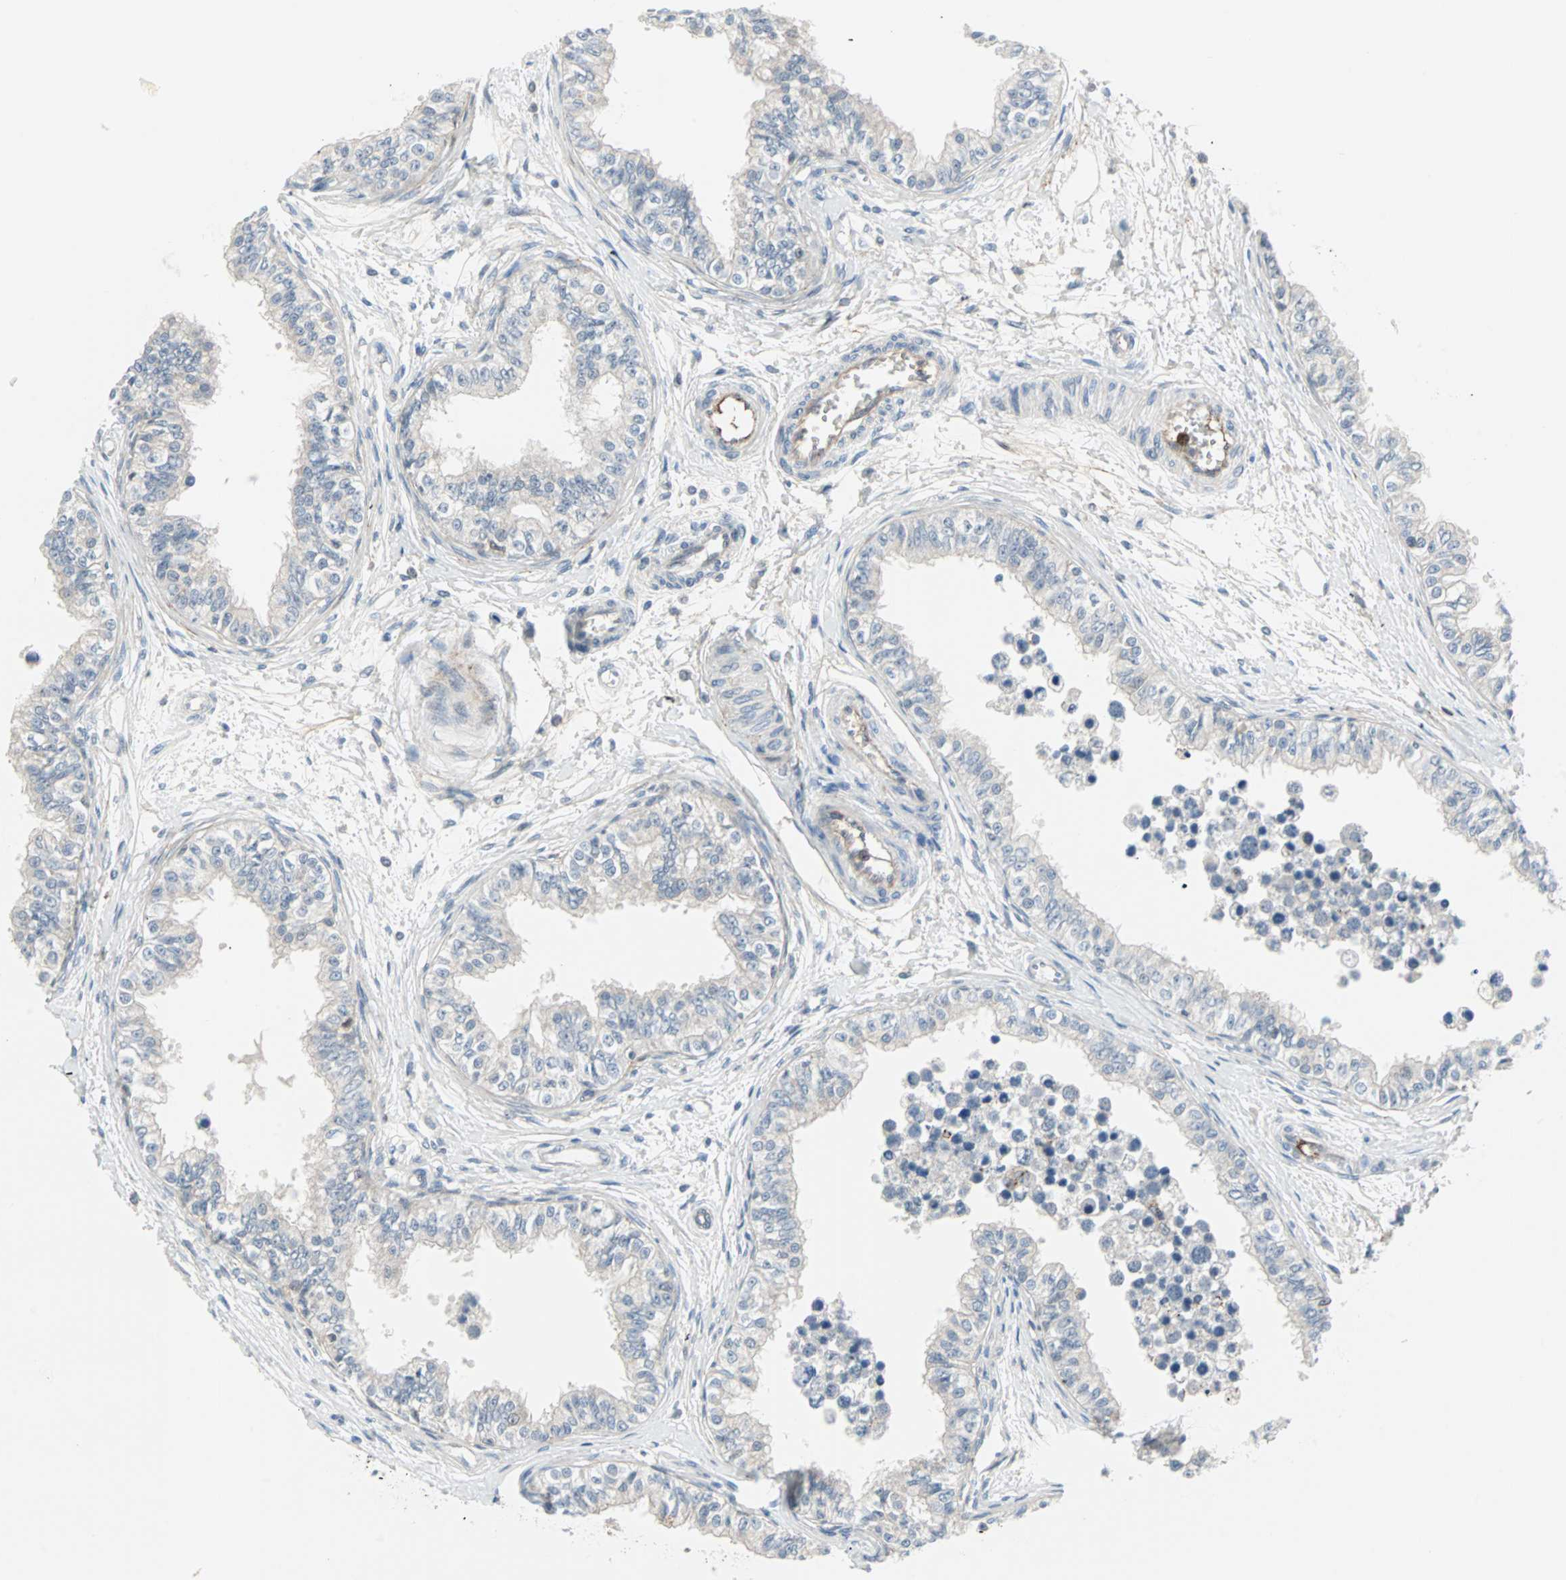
{"staining": {"intensity": "negative", "quantity": "none", "location": "none"}, "tissue": "epididymis", "cell_type": "Glandular cells", "image_type": "normal", "snomed": [{"axis": "morphology", "description": "Normal tissue, NOS"}, {"axis": "morphology", "description": "Adenocarcinoma, metastatic, NOS"}, {"axis": "topography", "description": "Testis"}, {"axis": "topography", "description": "Epididymis"}], "caption": "This is an immunohistochemistry histopathology image of normal human epididymis. There is no expression in glandular cells.", "gene": "CASP3", "patient": {"sex": "male", "age": 26}}